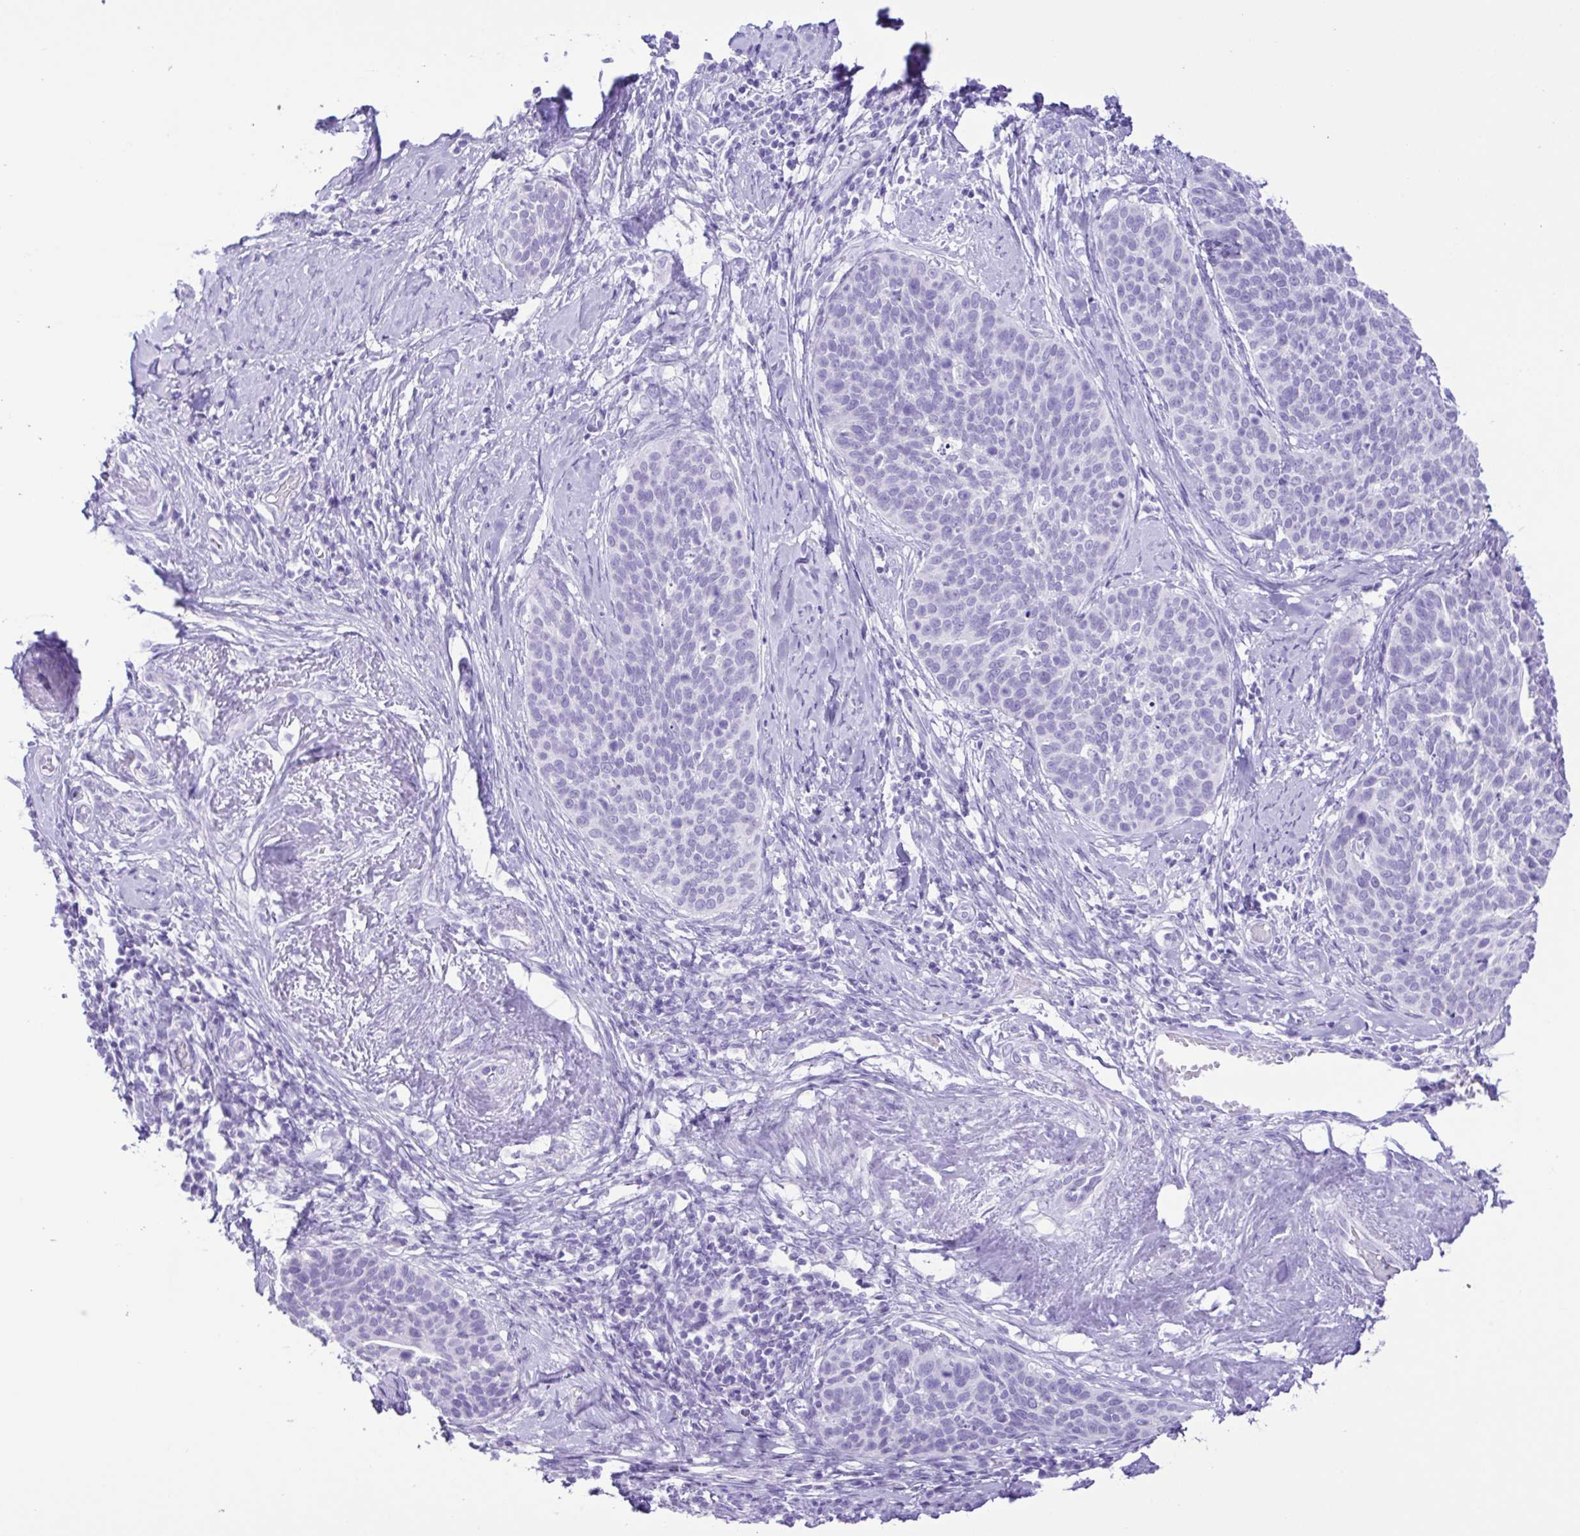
{"staining": {"intensity": "negative", "quantity": "none", "location": "none"}, "tissue": "cervical cancer", "cell_type": "Tumor cells", "image_type": "cancer", "snomed": [{"axis": "morphology", "description": "Squamous cell carcinoma, NOS"}, {"axis": "topography", "description": "Cervix"}], "caption": "IHC image of neoplastic tissue: cervical cancer (squamous cell carcinoma) stained with DAB shows no significant protein expression in tumor cells.", "gene": "CASP14", "patient": {"sex": "female", "age": 69}}